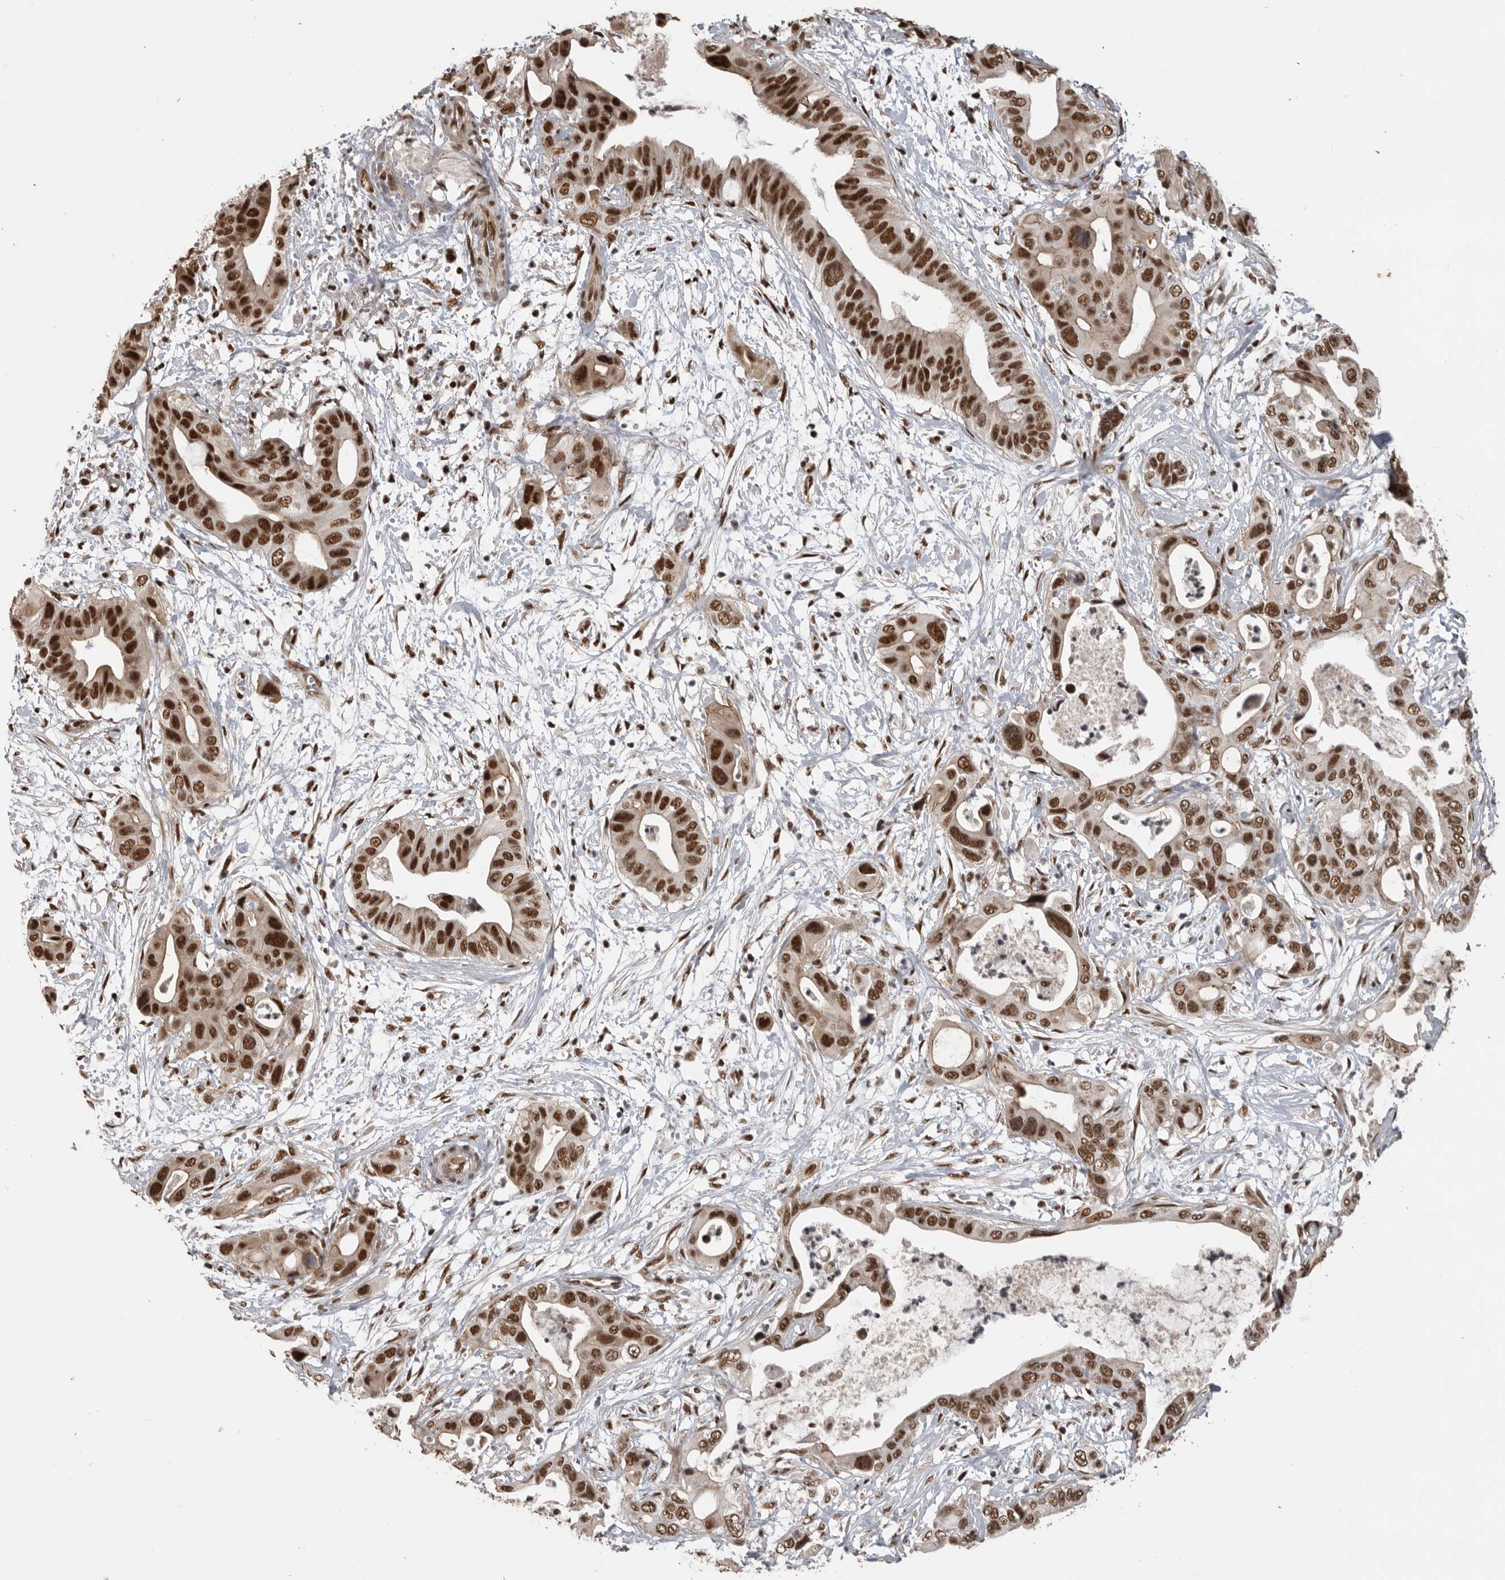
{"staining": {"intensity": "strong", "quantity": ">75%", "location": "nuclear"}, "tissue": "pancreatic cancer", "cell_type": "Tumor cells", "image_type": "cancer", "snomed": [{"axis": "morphology", "description": "Adenocarcinoma, NOS"}, {"axis": "topography", "description": "Pancreas"}], "caption": "Tumor cells demonstrate high levels of strong nuclear staining in approximately >75% of cells in pancreatic cancer (adenocarcinoma).", "gene": "CBLL1", "patient": {"sex": "male", "age": 66}}